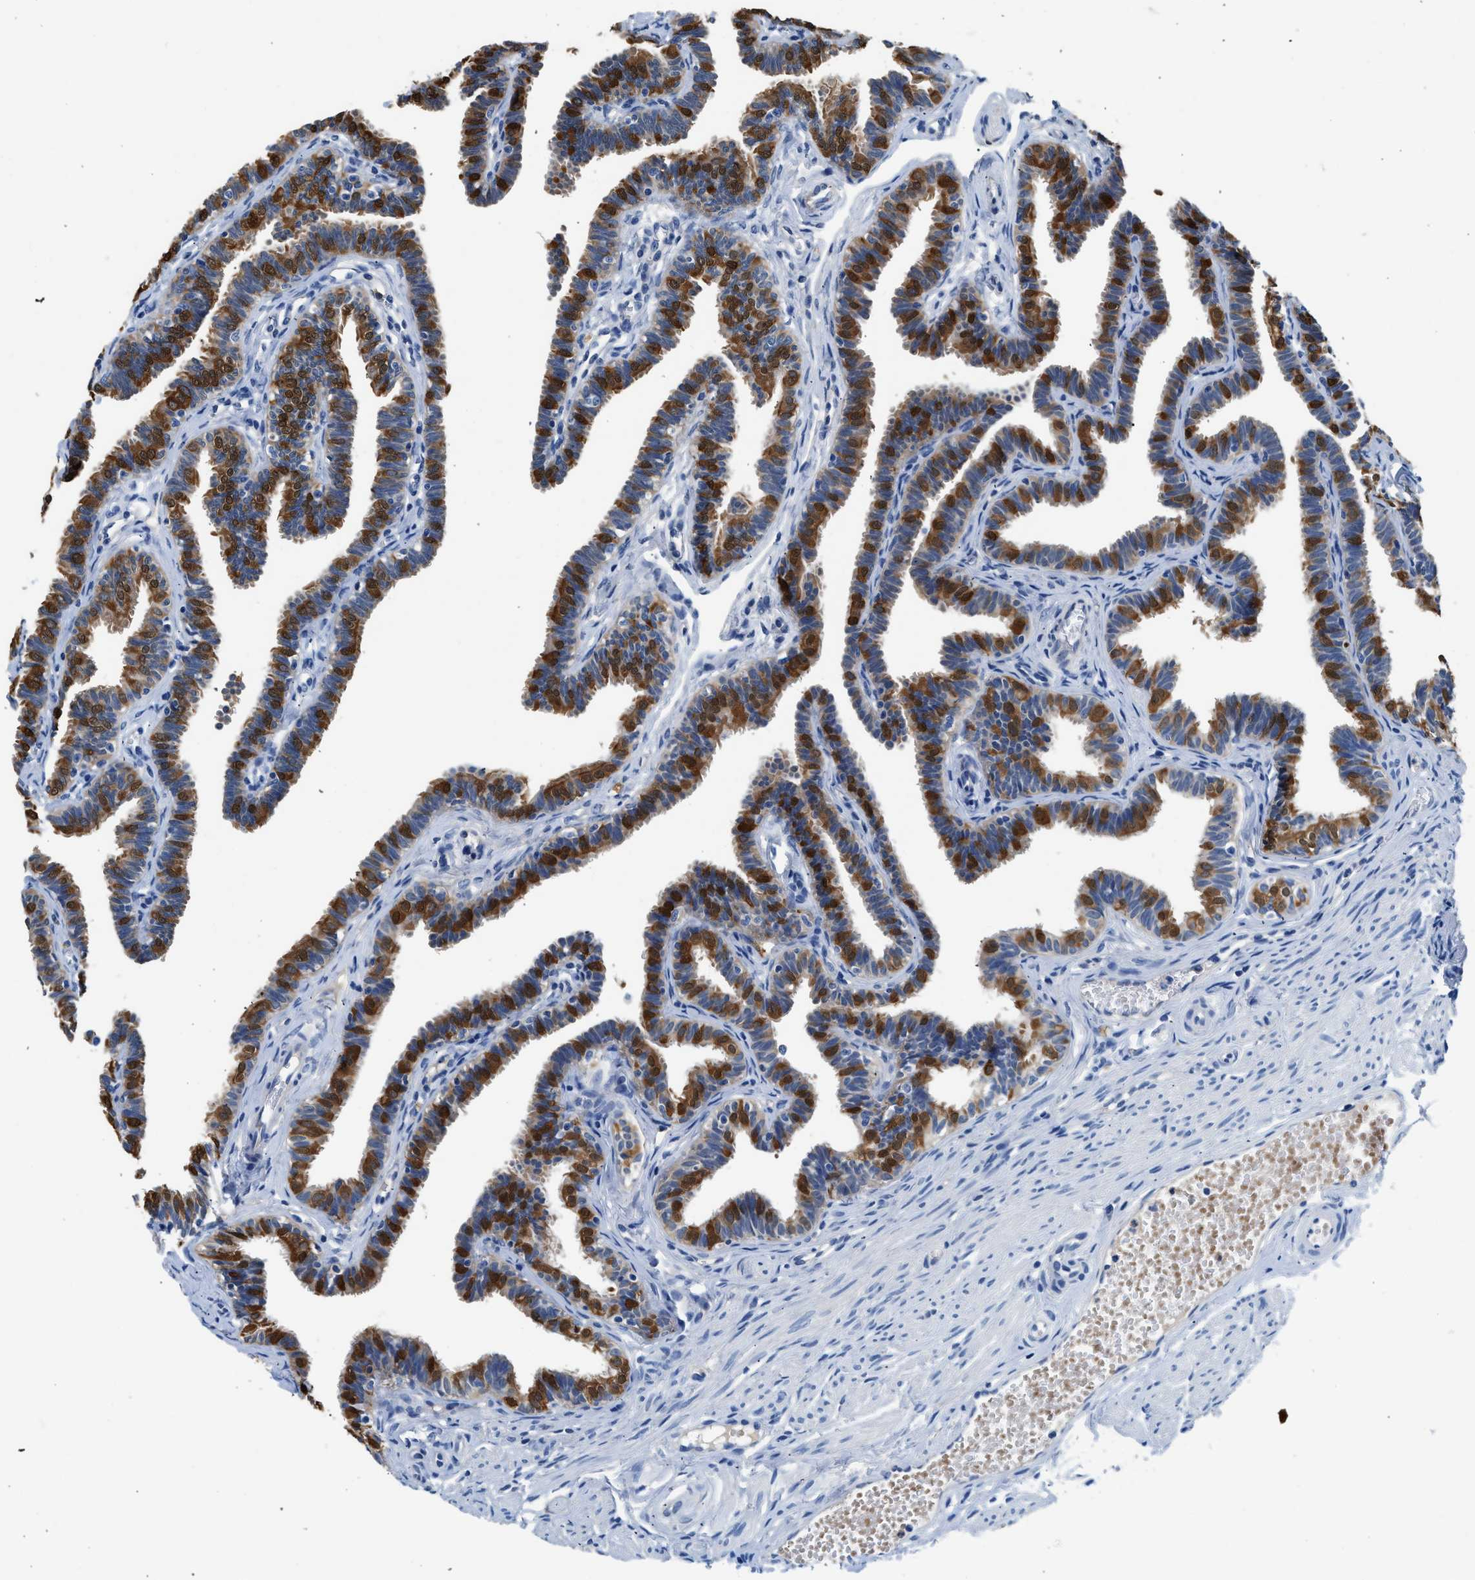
{"staining": {"intensity": "strong", "quantity": "25%-75%", "location": "cytoplasmic/membranous,nuclear"}, "tissue": "fallopian tube", "cell_type": "Glandular cells", "image_type": "normal", "snomed": [{"axis": "morphology", "description": "Normal tissue, NOS"}, {"axis": "topography", "description": "Fallopian tube"}, {"axis": "topography", "description": "Ovary"}], "caption": "Immunohistochemistry of unremarkable fallopian tube shows high levels of strong cytoplasmic/membranous,nuclear staining in approximately 25%-75% of glandular cells.", "gene": "FADS6", "patient": {"sex": "female", "age": 23}}